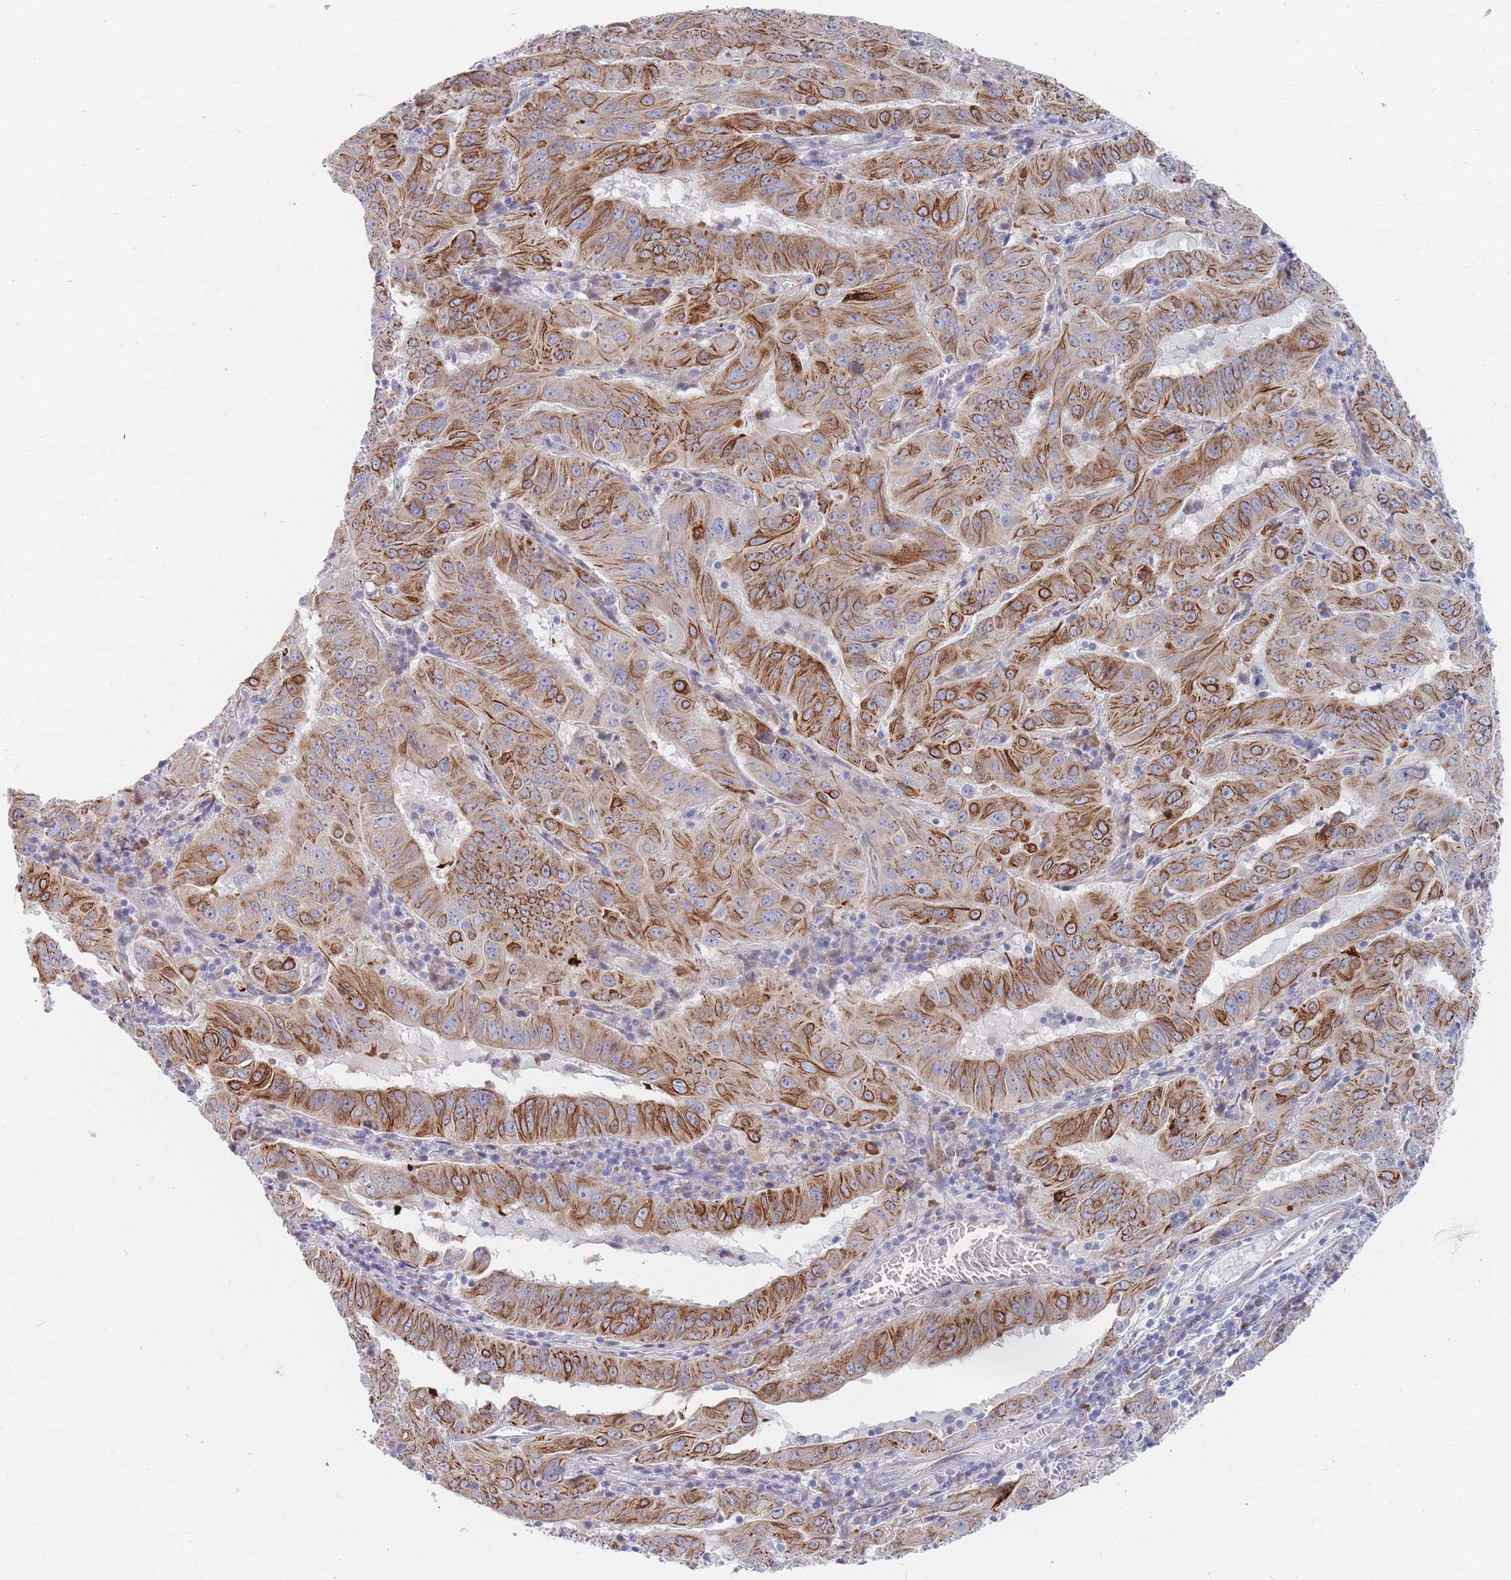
{"staining": {"intensity": "strong", "quantity": "25%-75%", "location": "cytoplasmic/membranous"}, "tissue": "pancreatic cancer", "cell_type": "Tumor cells", "image_type": "cancer", "snomed": [{"axis": "morphology", "description": "Adenocarcinoma, NOS"}, {"axis": "topography", "description": "Pancreas"}], "caption": "A photomicrograph of pancreatic adenocarcinoma stained for a protein shows strong cytoplasmic/membranous brown staining in tumor cells. Using DAB (3,3'-diaminobenzidine) (brown) and hematoxylin (blue) stains, captured at high magnification using brightfield microscopy.", "gene": "SPATS1", "patient": {"sex": "male", "age": 63}}